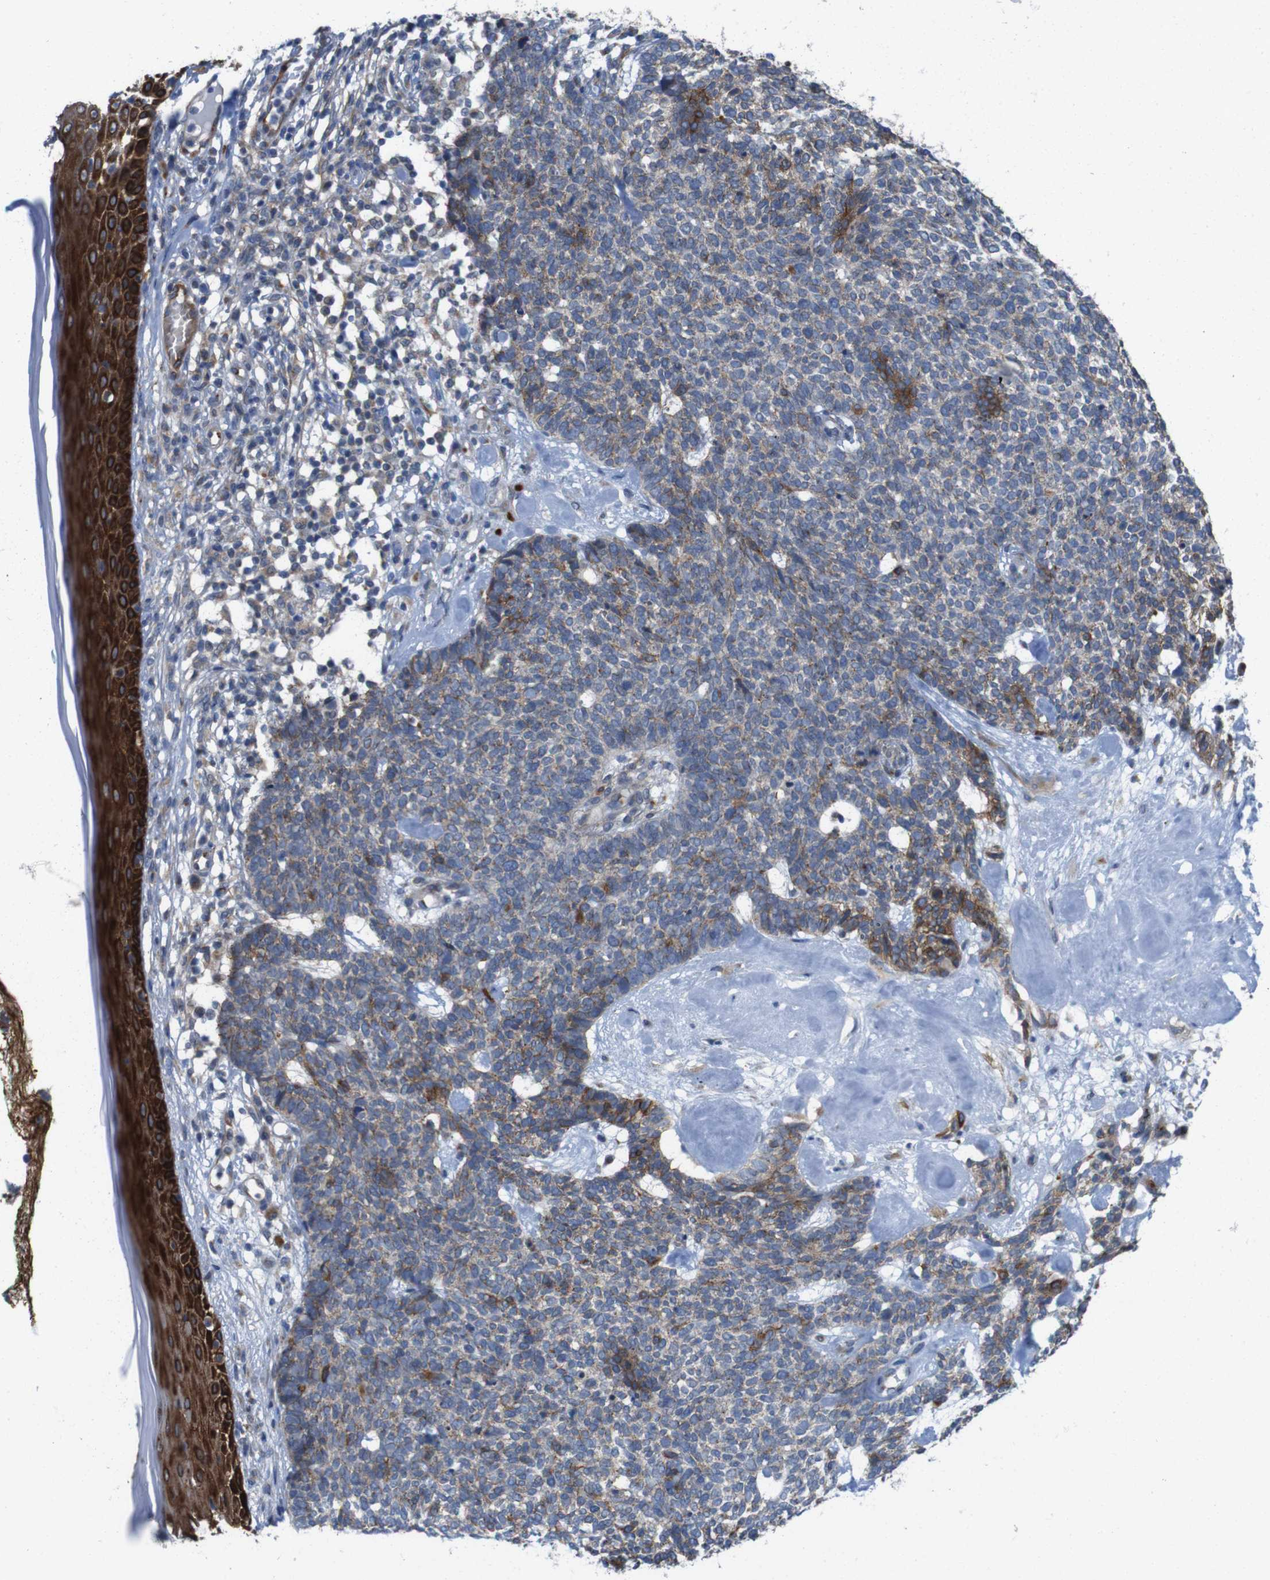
{"staining": {"intensity": "moderate", "quantity": ">75%", "location": "cytoplasmic/membranous"}, "tissue": "skin cancer", "cell_type": "Tumor cells", "image_type": "cancer", "snomed": [{"axis": "morphology", "description": "Basal cell carcinoma"}, {"axis": "topography", "description": "Skin"}], "caption": "DAB (3,3'-diaminobenzidine) immunohistochemical staining of basal cell carcinoma (skin) reveals moderate cytoplasmic/membranous protein expression in approximately >75% of tumor cells.", "gene": "EFCAB14", "patient": {"sex": "female", "age": 84}}